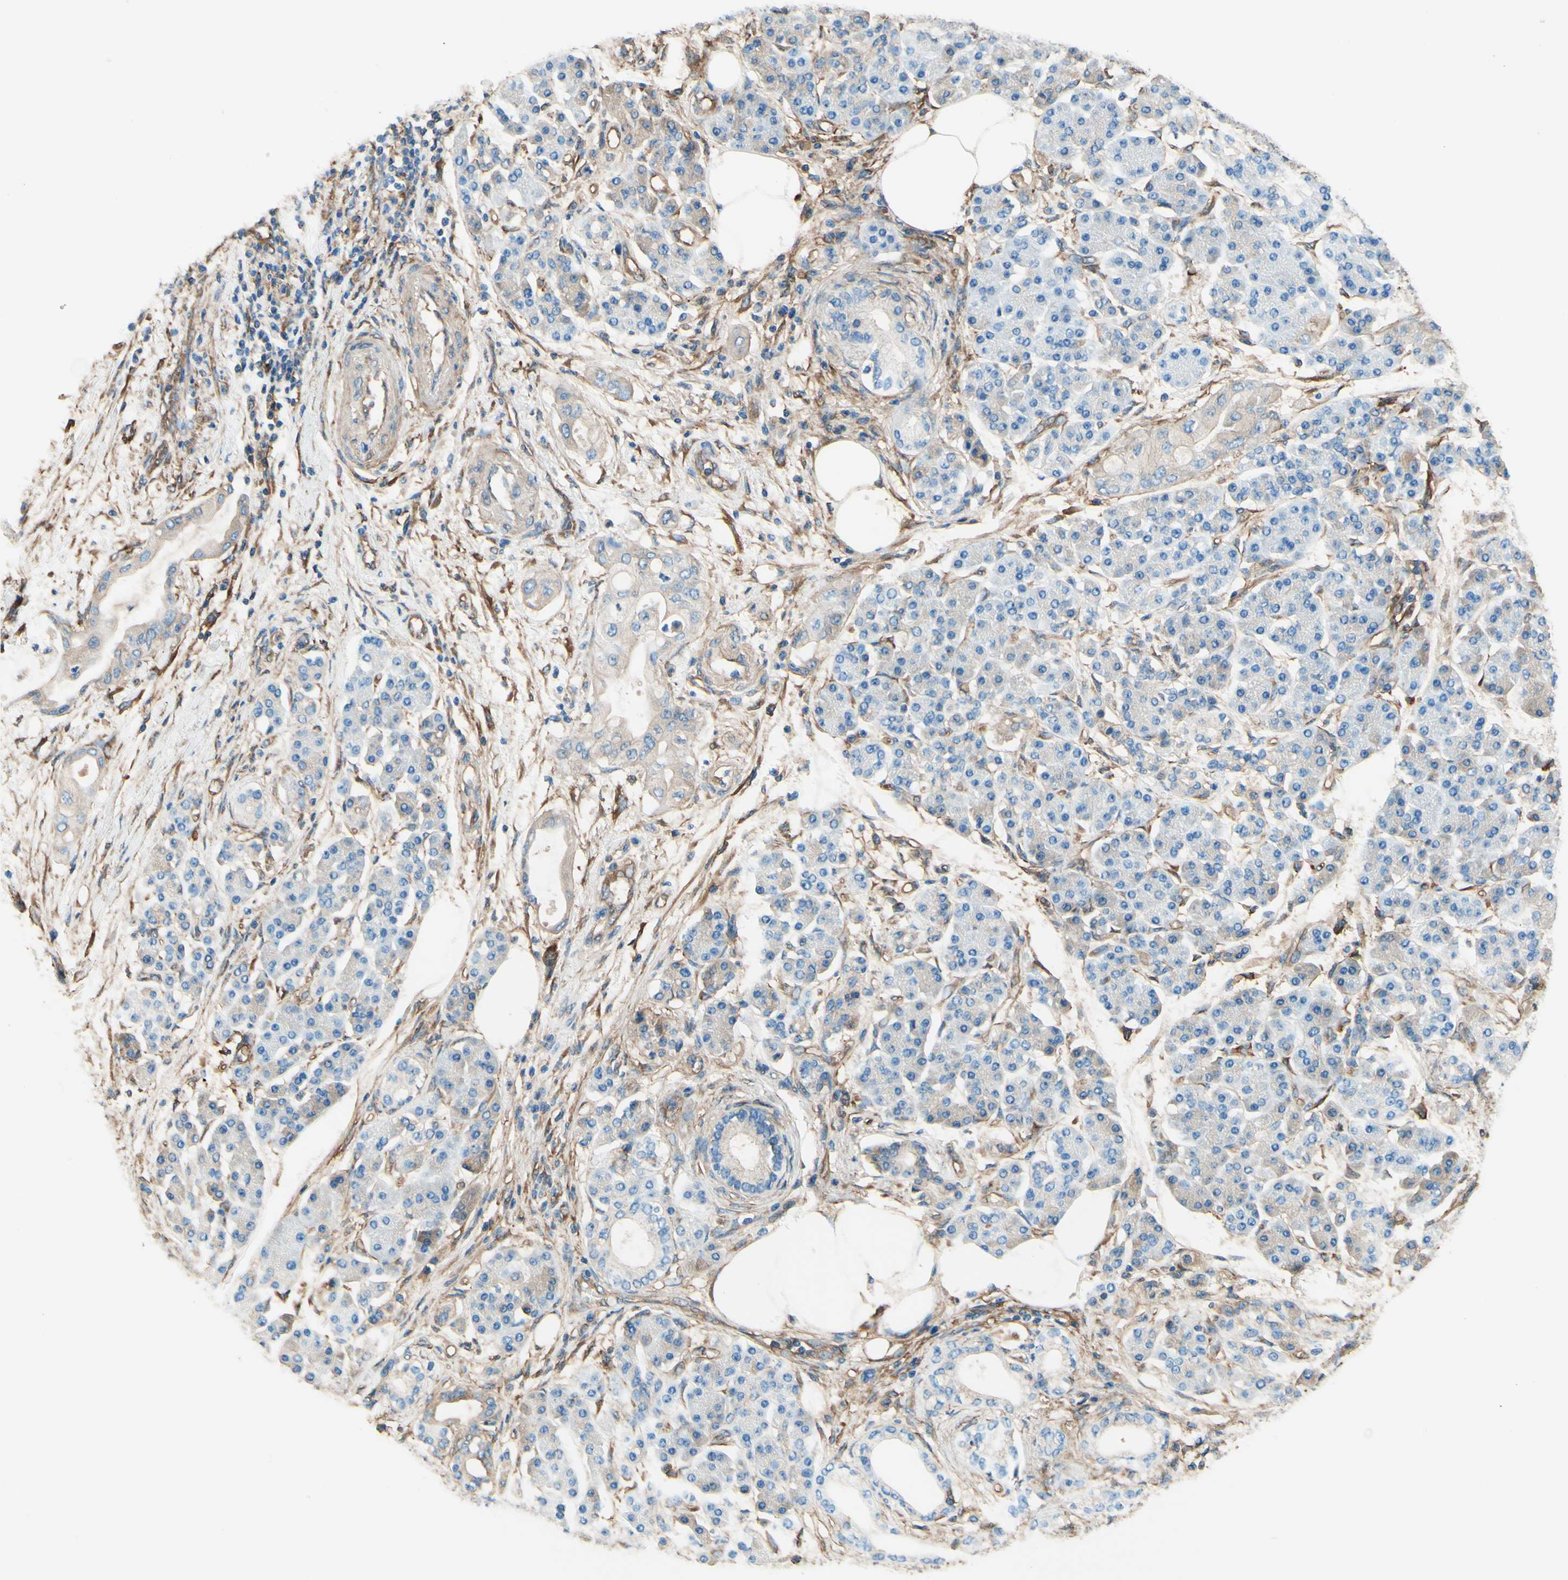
{"staining": {"intensity": "weak", "quantity": ">75%", "location": "cytoplasmic/membranous"}, "tissue": "pancreatic cancer", "cell_type": "Tumor cells", "image_type": "cancer", "snomed": [{"axis": "morphology", "description": "Adenocarcinoma, NOS"}, {"axis": "morphology", "description": "Adenocarcinoma, metastatic, NOS"}, {"axis": "topography", "description": "Lymph node"}, {"axis": "topography", "description": "Pancreas"}, {"axis": "topography", "description": "Duodenum"}], "caption": "High-magnification brightfield microscopy of pancreatic cancer stained with DAB (brown) and counterstained with hematoxylin (blue). tumor cells exhibit weak cytoplasmic/membranous expression is seen in about>75% of cells.", "gene": "DPYSL3", "patient": {"sex": "female", "age": 64}}